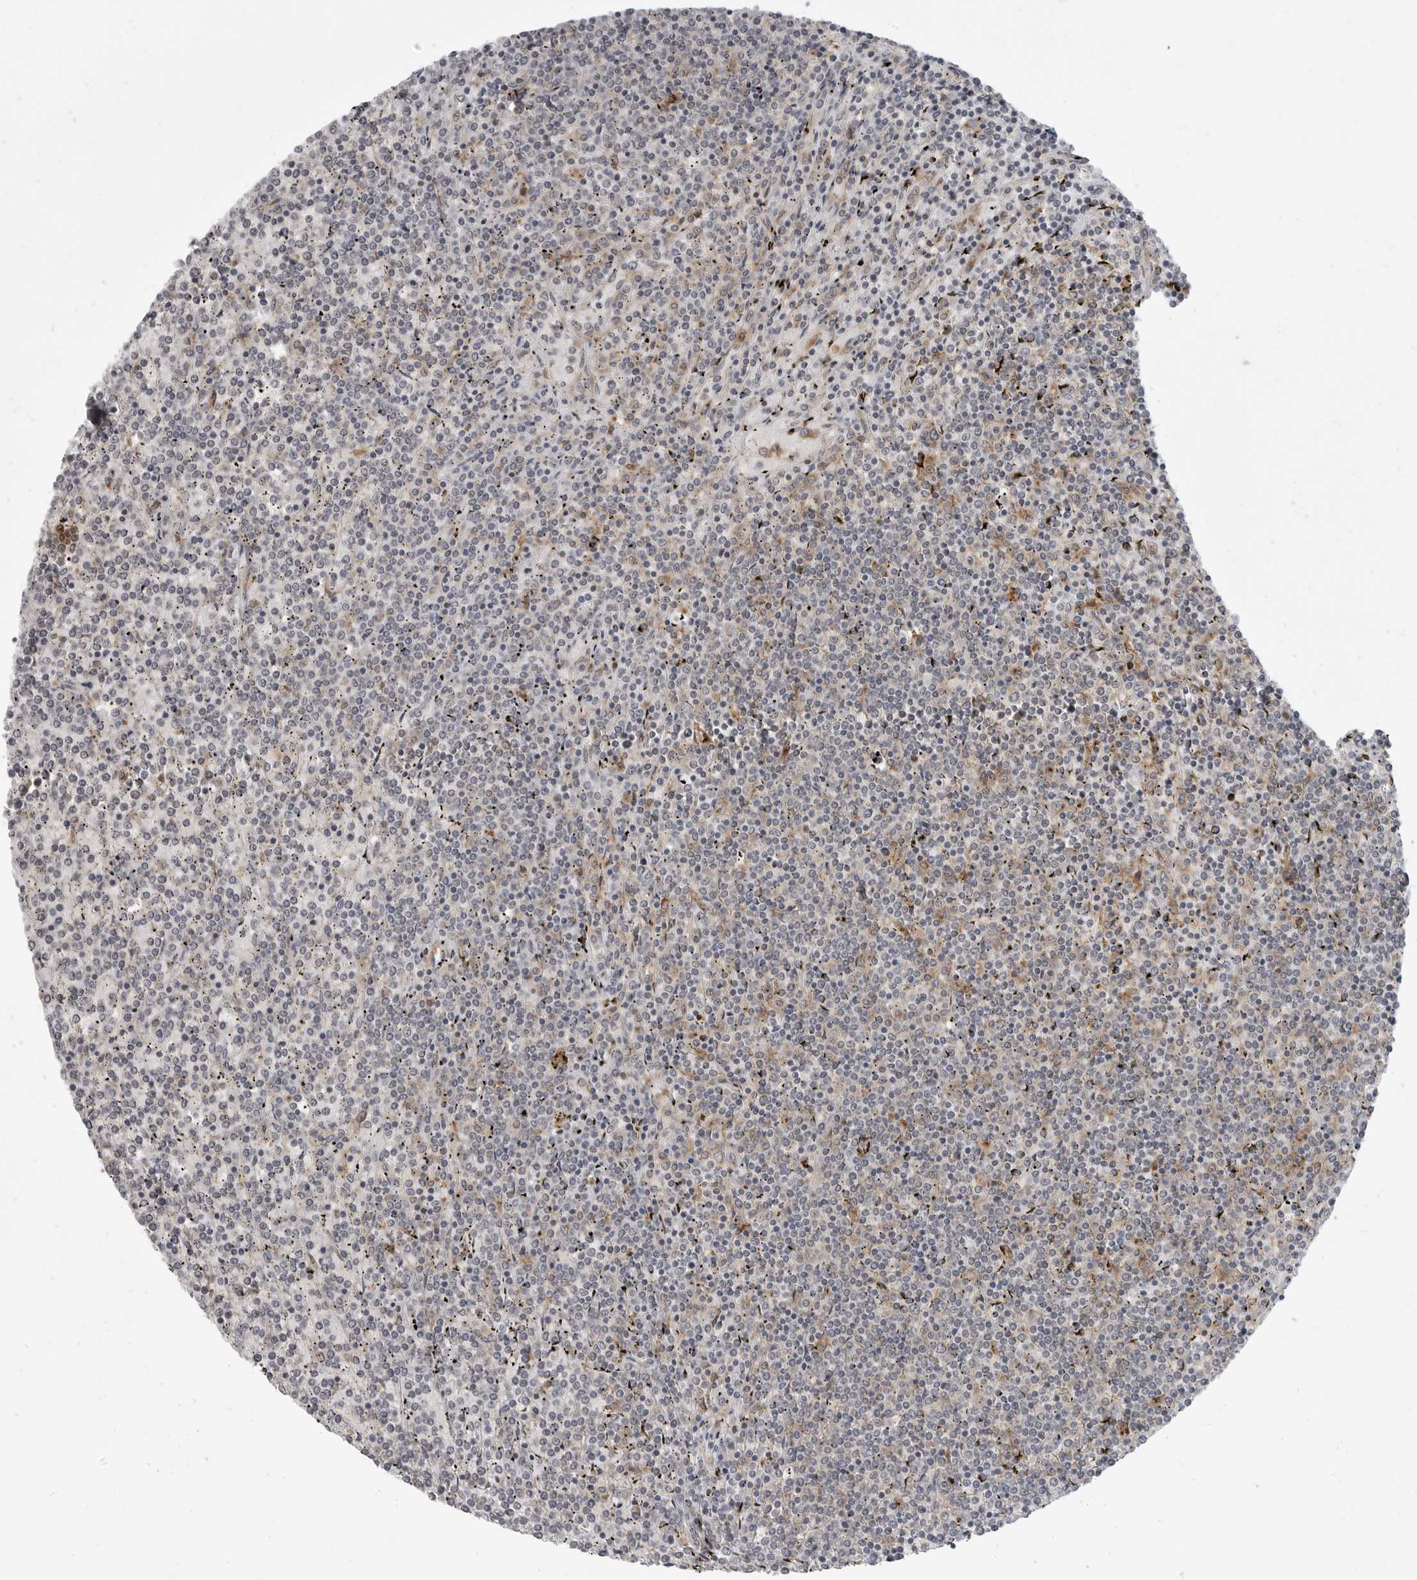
{"staining": {"intensity": "moderate", "quantity": "<25%", "location": "cytoplasmic/membranous"}, "tissue": "lymphoma", "cell_type": "Tumor cells", "image_type": "cancer", "snomed": [{"axis": "morphology", "description": "Malignant lymphoma, non-Hodgkin's type, Low grade"}, {"axis": "topography", "description": "Spleen"}], "caption": "Protein staining of malignant lymphoma, non-Hodgkin's type (low-grade) tissue displays moderate cytoplasmic/membranous staining in about <25% of tumor cells. (Stains: DAB (3,3'-diaminobenzidine) in brown, nuclei in blue, Microscopy: brightfield microscopy at high magnification).", "gene": "IFNGR1", "patient": {"sex": "female", "age": 19}}